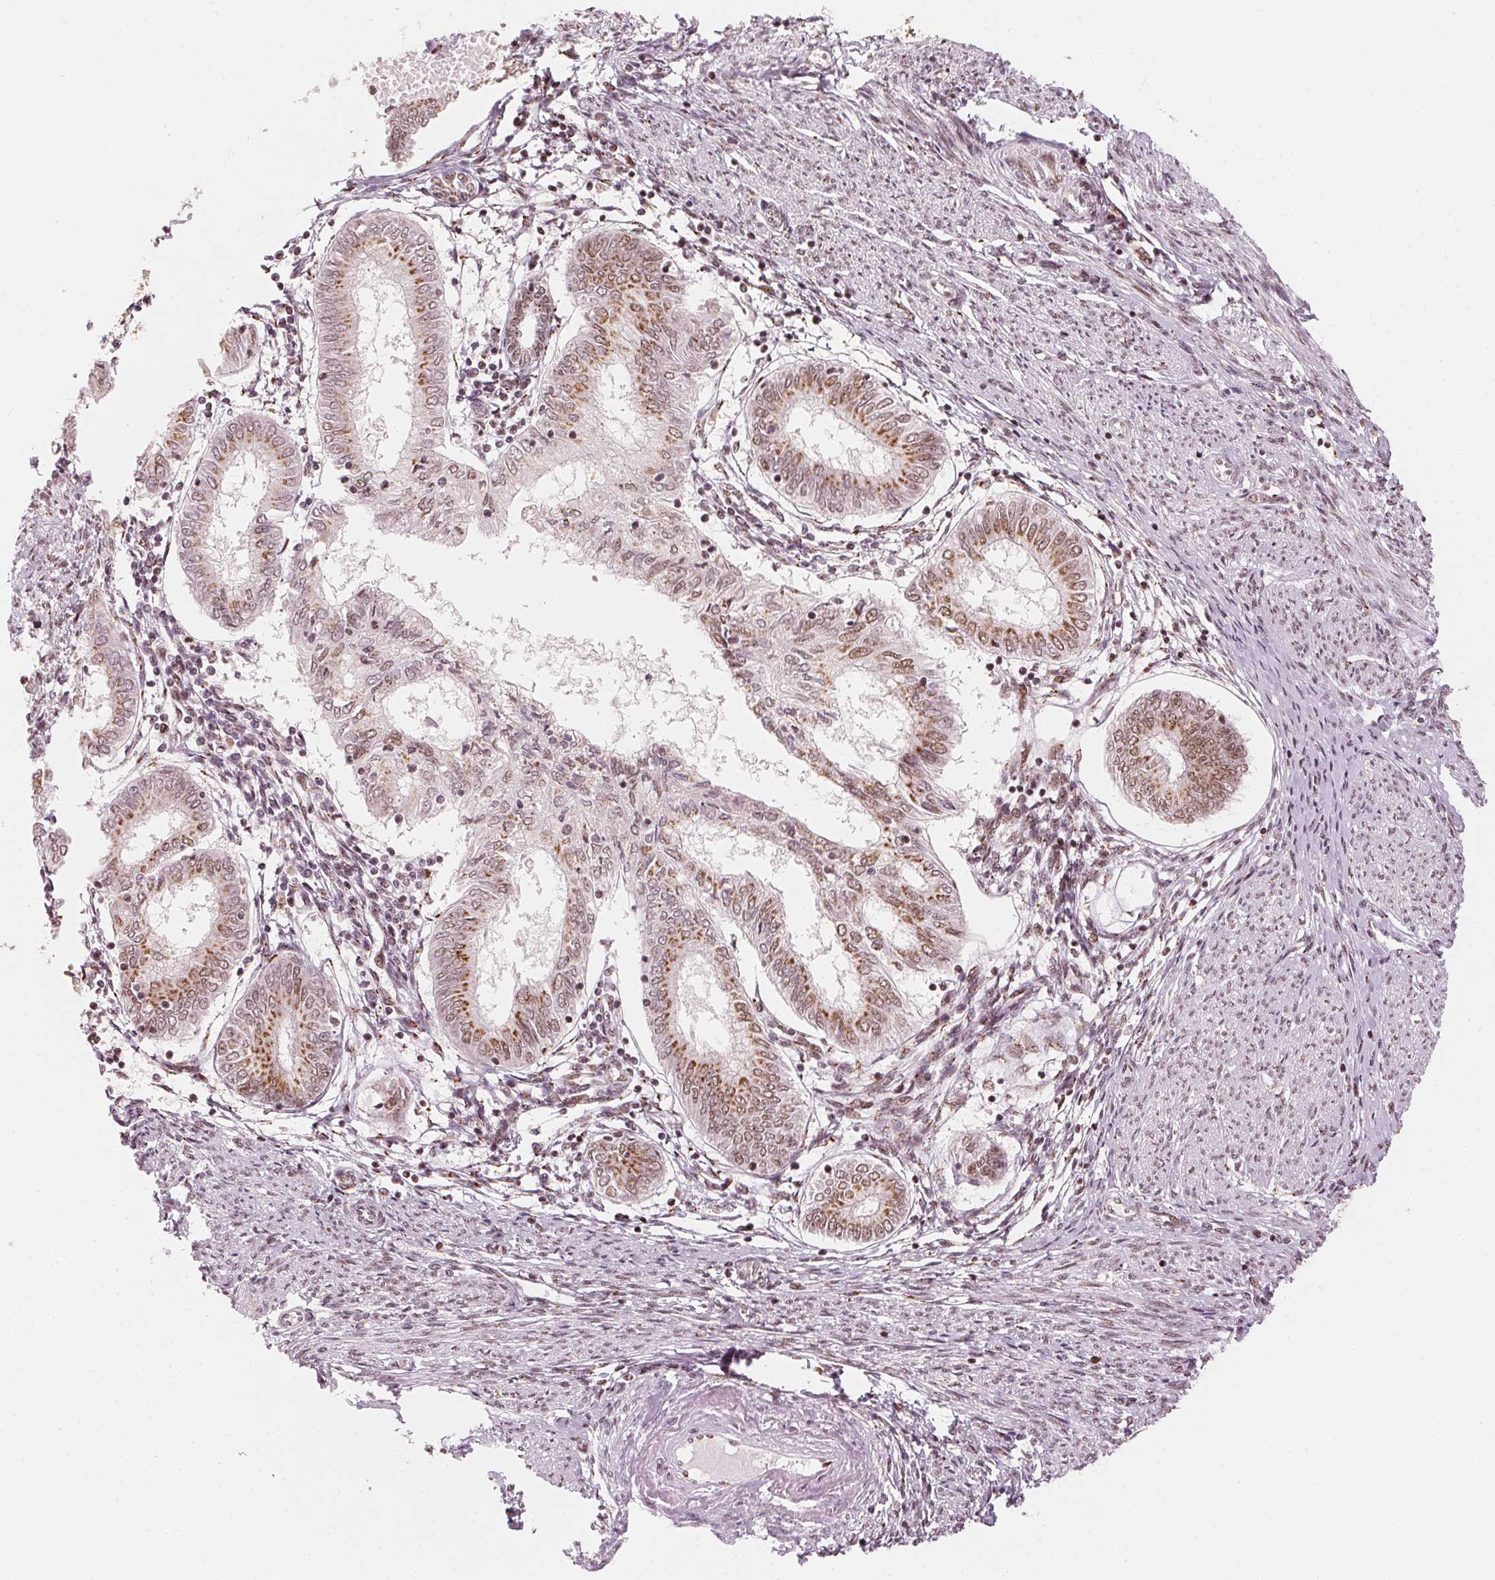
{"staining": {"intensity": "moderate", "quantity": ">75%", "location": "cytoplasmic/membranous,nuclear"}, "tissue": "endometrial cancer", "cell_type": "Tumor cells", "image_type": "cancer", "snomed": [{"axis": "morphology", "description": "Adenocarcinoma, NOS"}, {"axis": "topography", "description": "Endometrium"}], "caption": "Endometrial cancer stained for a protein (brown) reveals moderate cytoplasmic/membranous and nuclear positive expression in approximately >75% of tumor cells.", "gene": "TOPORS", "patient": {"sex": "female", "age": 68}}